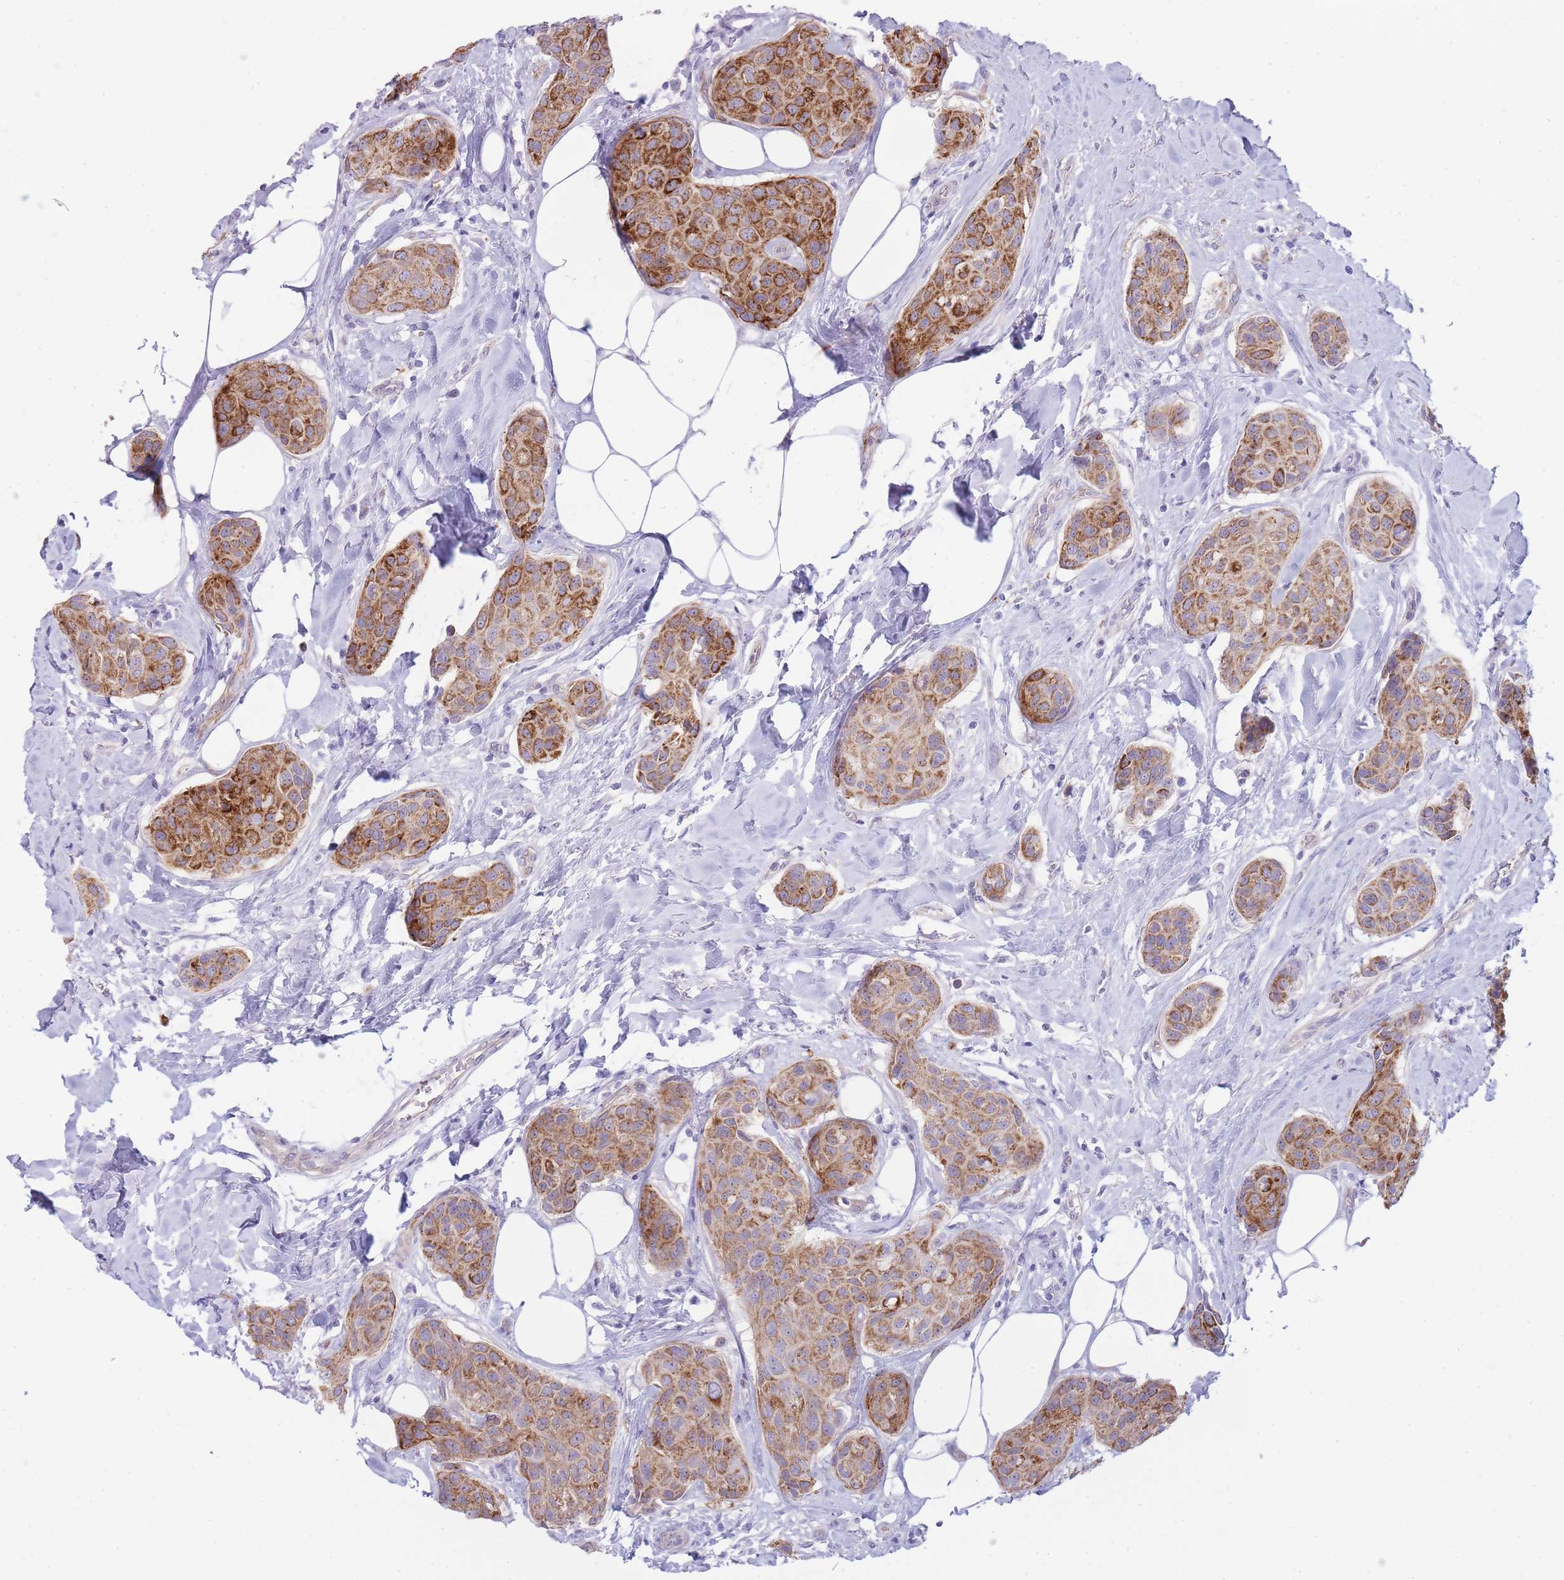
{"staining": {"intensity": "strong", "quantity": ">75%", "location": "cytoplasmic/membranous"}, "tissue": "breast cancer", "cell_type": "Tumor cells", "image_type": "cancer", "snomed": [{"axis": "morphology", "description": "Duct carcinoma"}, {"axis": "topography", "description": "Breast"}, {"axis": "topography", "description": "Lymph node"}], "caption": "Infiltrating ductal carcinoma (breast) stained for a protein reveals strong cytoplasmic/membranous positivity in tumor cells.", "gene": "UTP14A", "patient": {"sex": "female", "age": 80}}